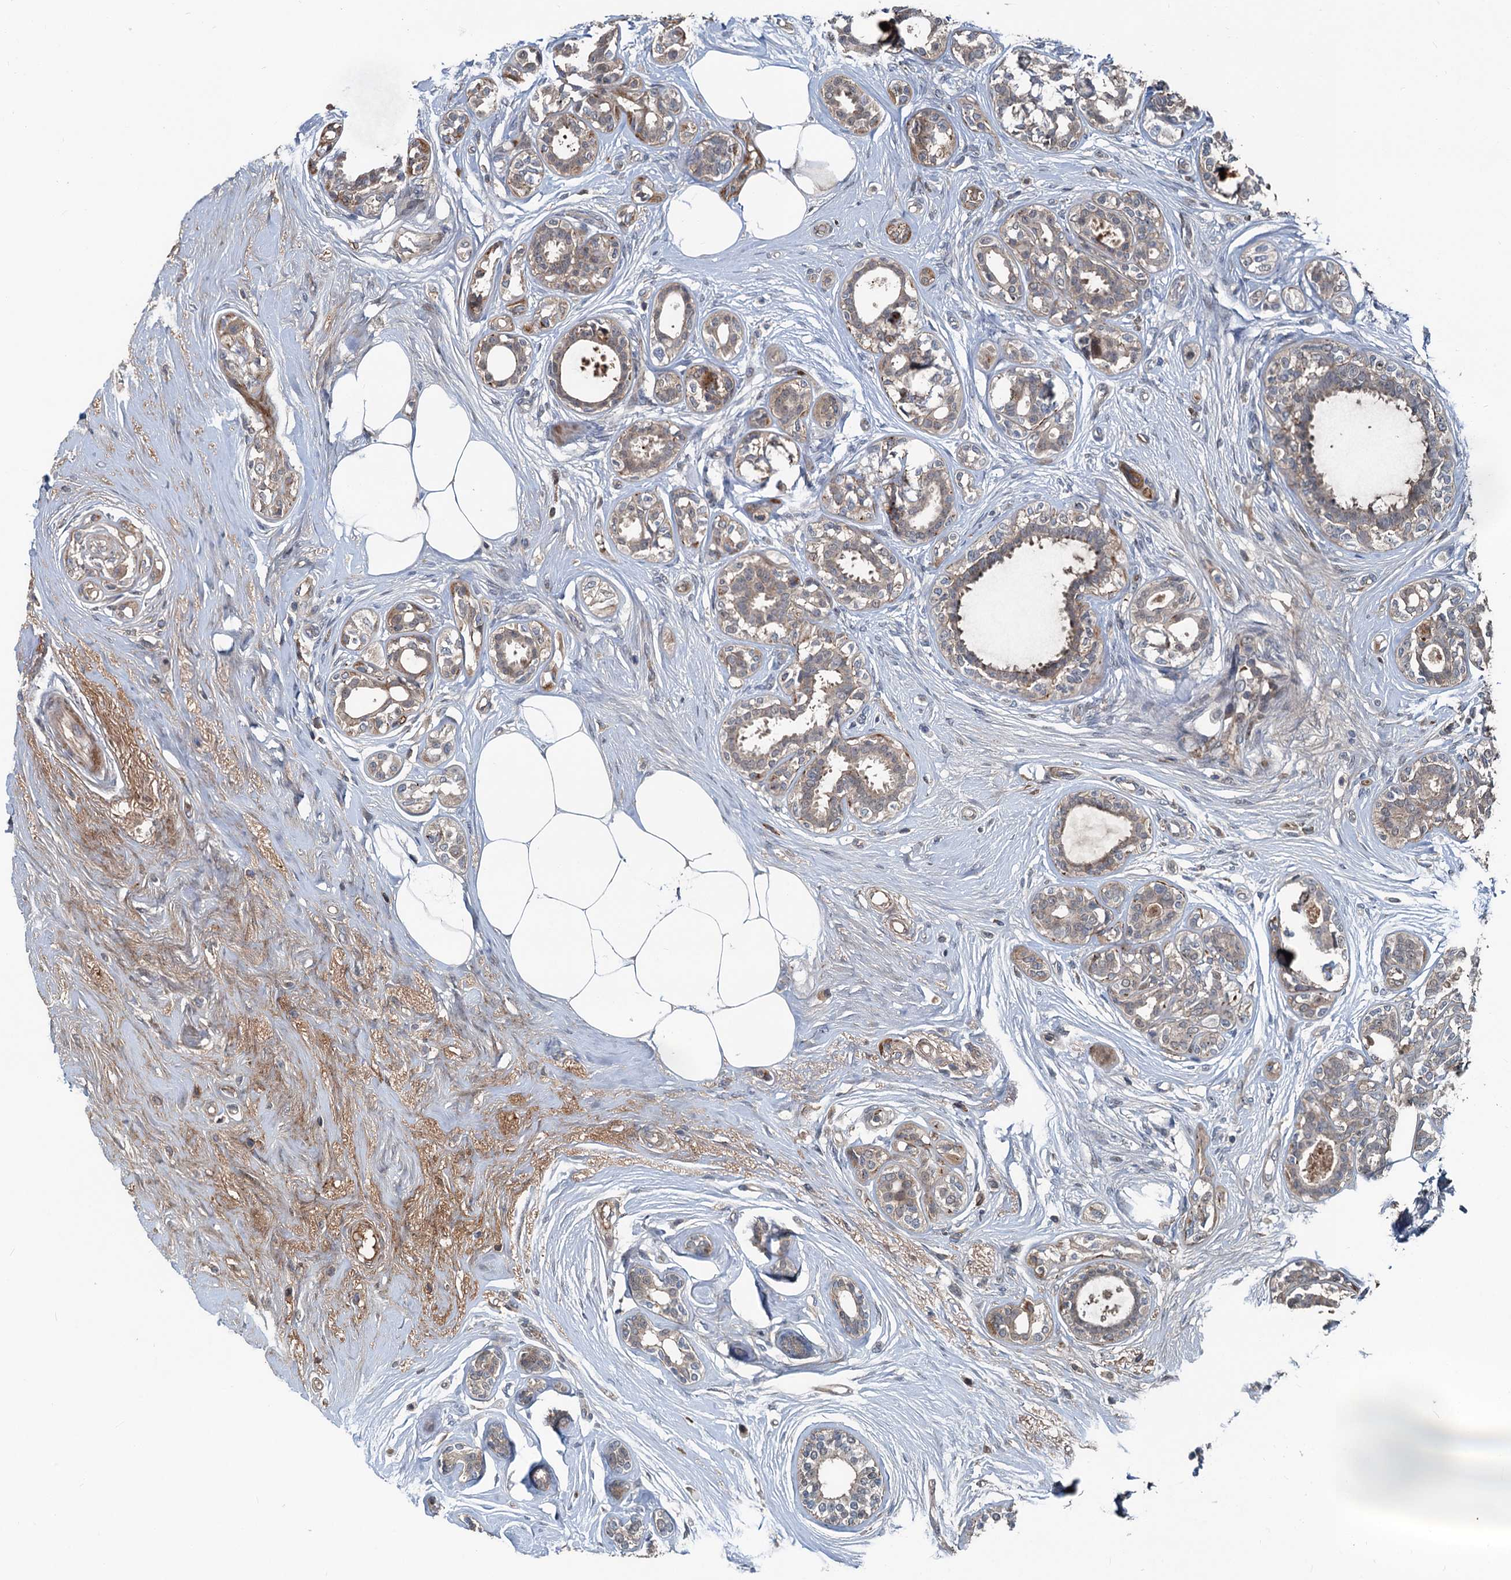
{"staining": {"intensity": "weak", "quantity": ">75%", "location": "cytoplasmic/membranous"}, "tissue": "breast cancer", "cell_type": "Tumor cells", "image_type": "cancer", "snomed": [{"axis": "morphology", "description": "Lobular carcinoma"}, {"axis": "topography", "description": "Breast"}], "caption": "Protein analysis of breast lobular carcinoma tissue shows weak cytoplasmic/membranous positivity in approximately >75% of tumor cells. (DAB IHC, brown staining for protein, blue staining for nuclei).", "gene": "TEDC1", "patient": {"sex": "female", "age": 51}}